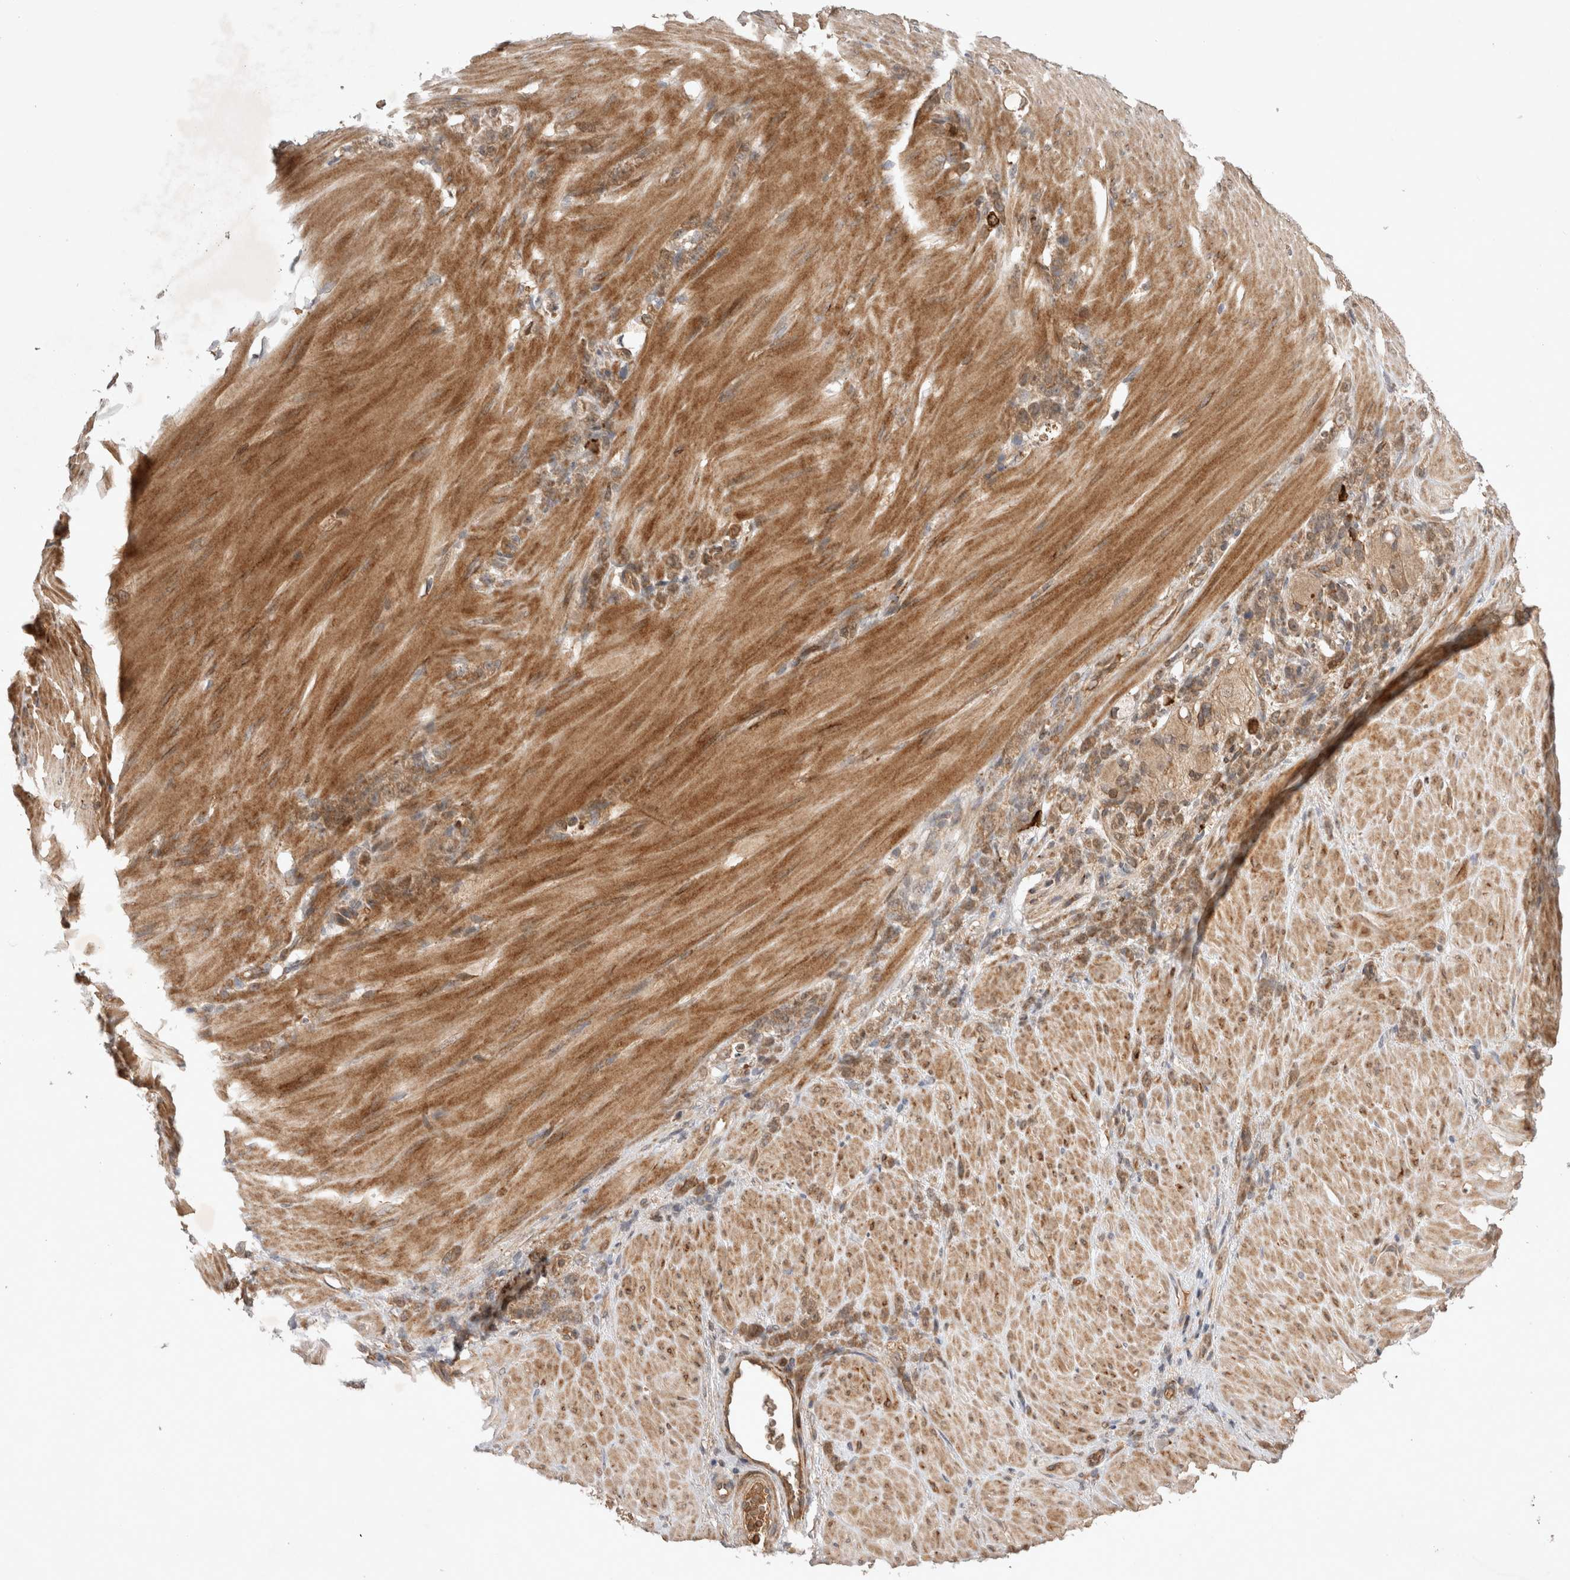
{"staining": {"intensity": "moderate", "quantity": ">75%", "location": "cytoplasmic/membranous"}, "tissue": "stomach cancer", "cell_type": "Tumor cells", "image_type": "cancer", "snomed": [{"axis": "morphology", "description": "Normal tissue, NOS"}, {"axis": "morphology", "description": "Adenocarcinoma, NOS"}, {"axis": "topography", "description": "Stomach"}], "caption": "Tumor cells exhibit moderate cytoplasmic/membranous positivity in about >75% of cells in stomach adenocarcinoma.", "gene": "FAM221A", "patient": {"sex": "male", "age": 82}}